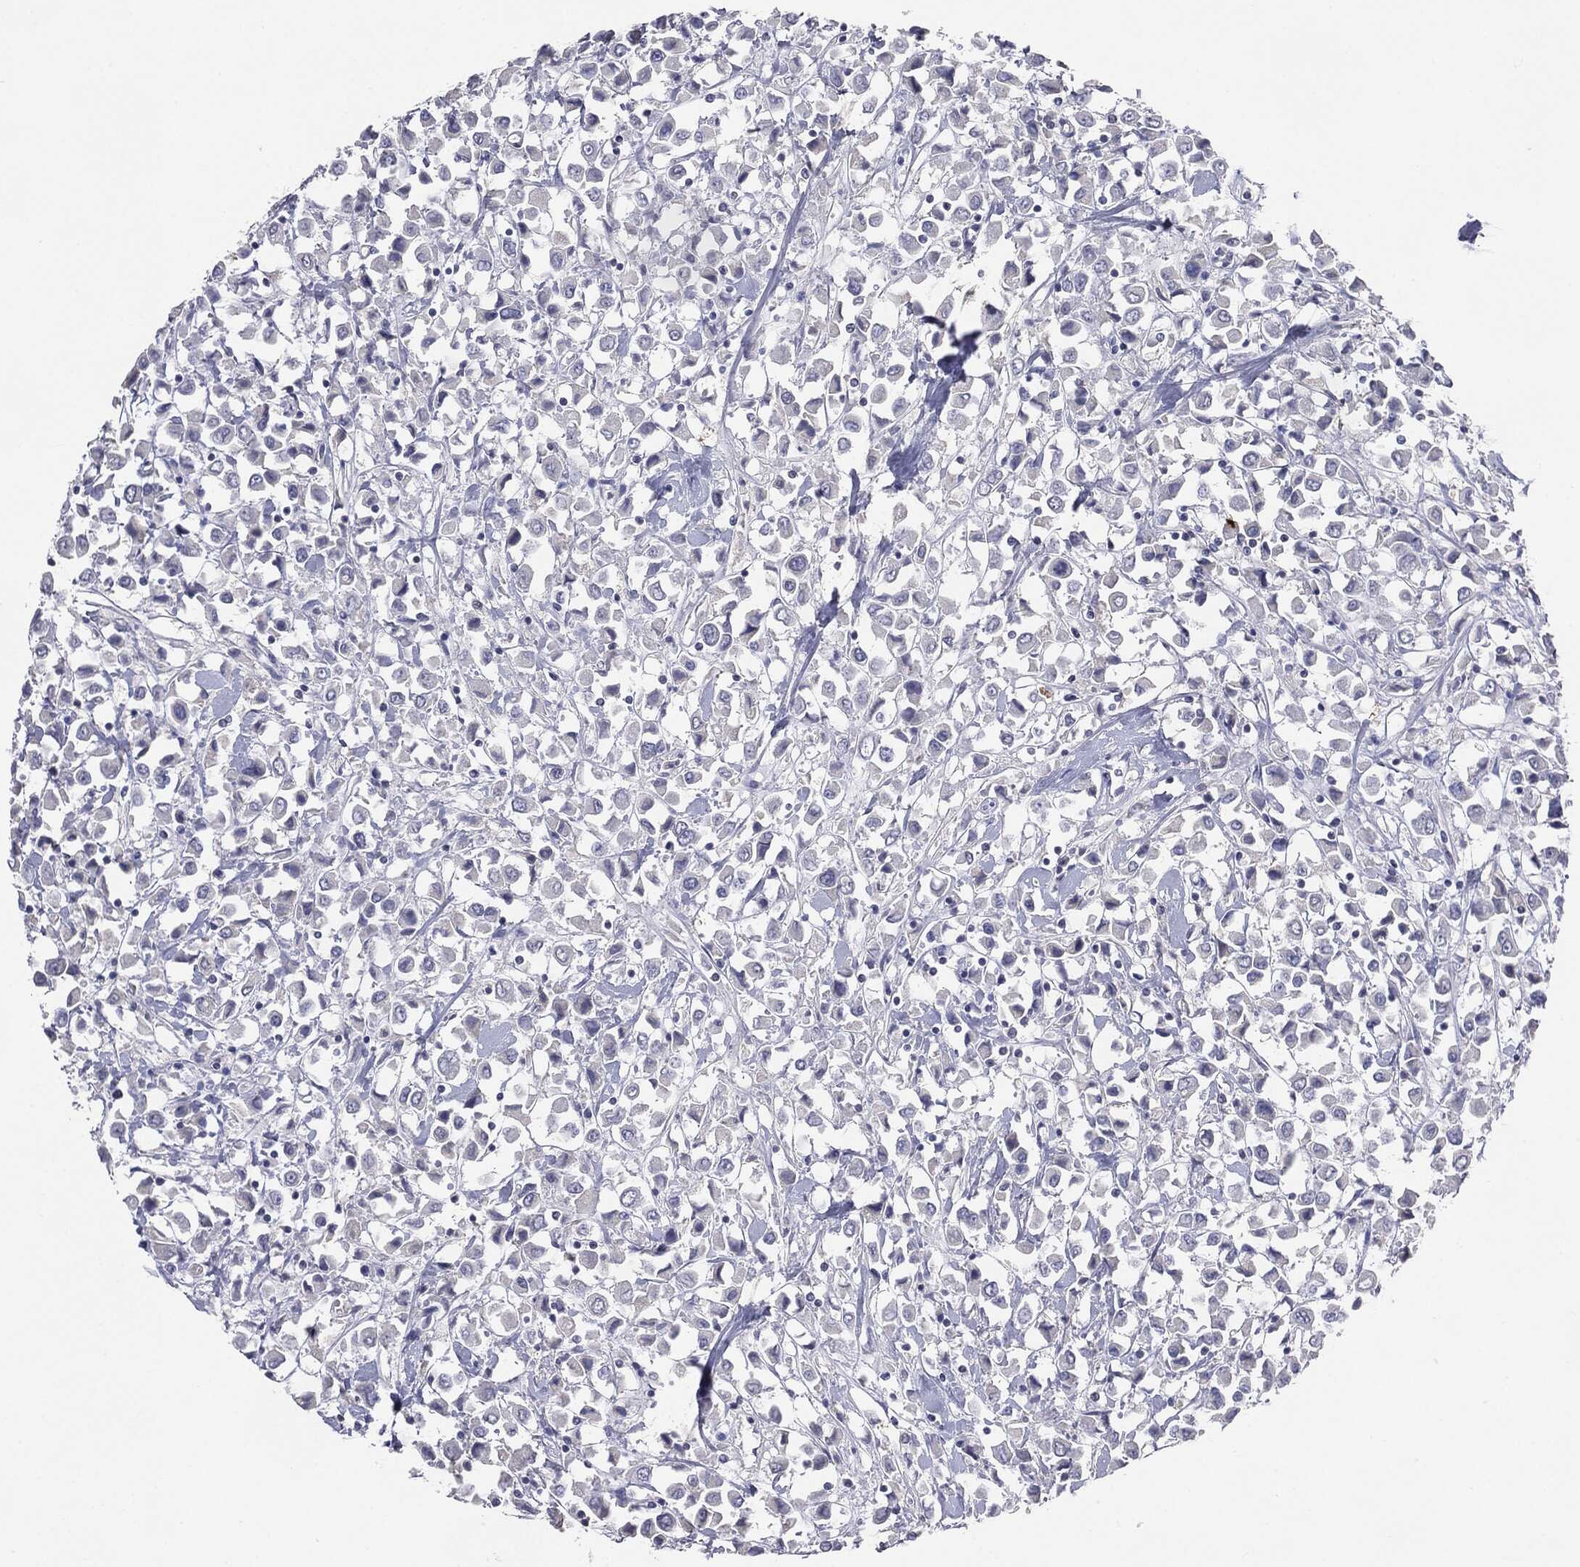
{"staining": {"intensity": "negative", "quantity": "none", "location": "none"}, "tissue": "breast cancer", "cell_type": "Tumor cells", "image_type": "cancer", "snomed": [{"axis": "morphology", "description": "Duct carcinoma"}, {"axis": "topography", "description": "Breast"}], "caption": "Tumor cells are negative for brown protein staining in breast invasive ductal carcinoma.", "gene": "SLC2A2", "patient": {"sex": "female", "age": 61}}